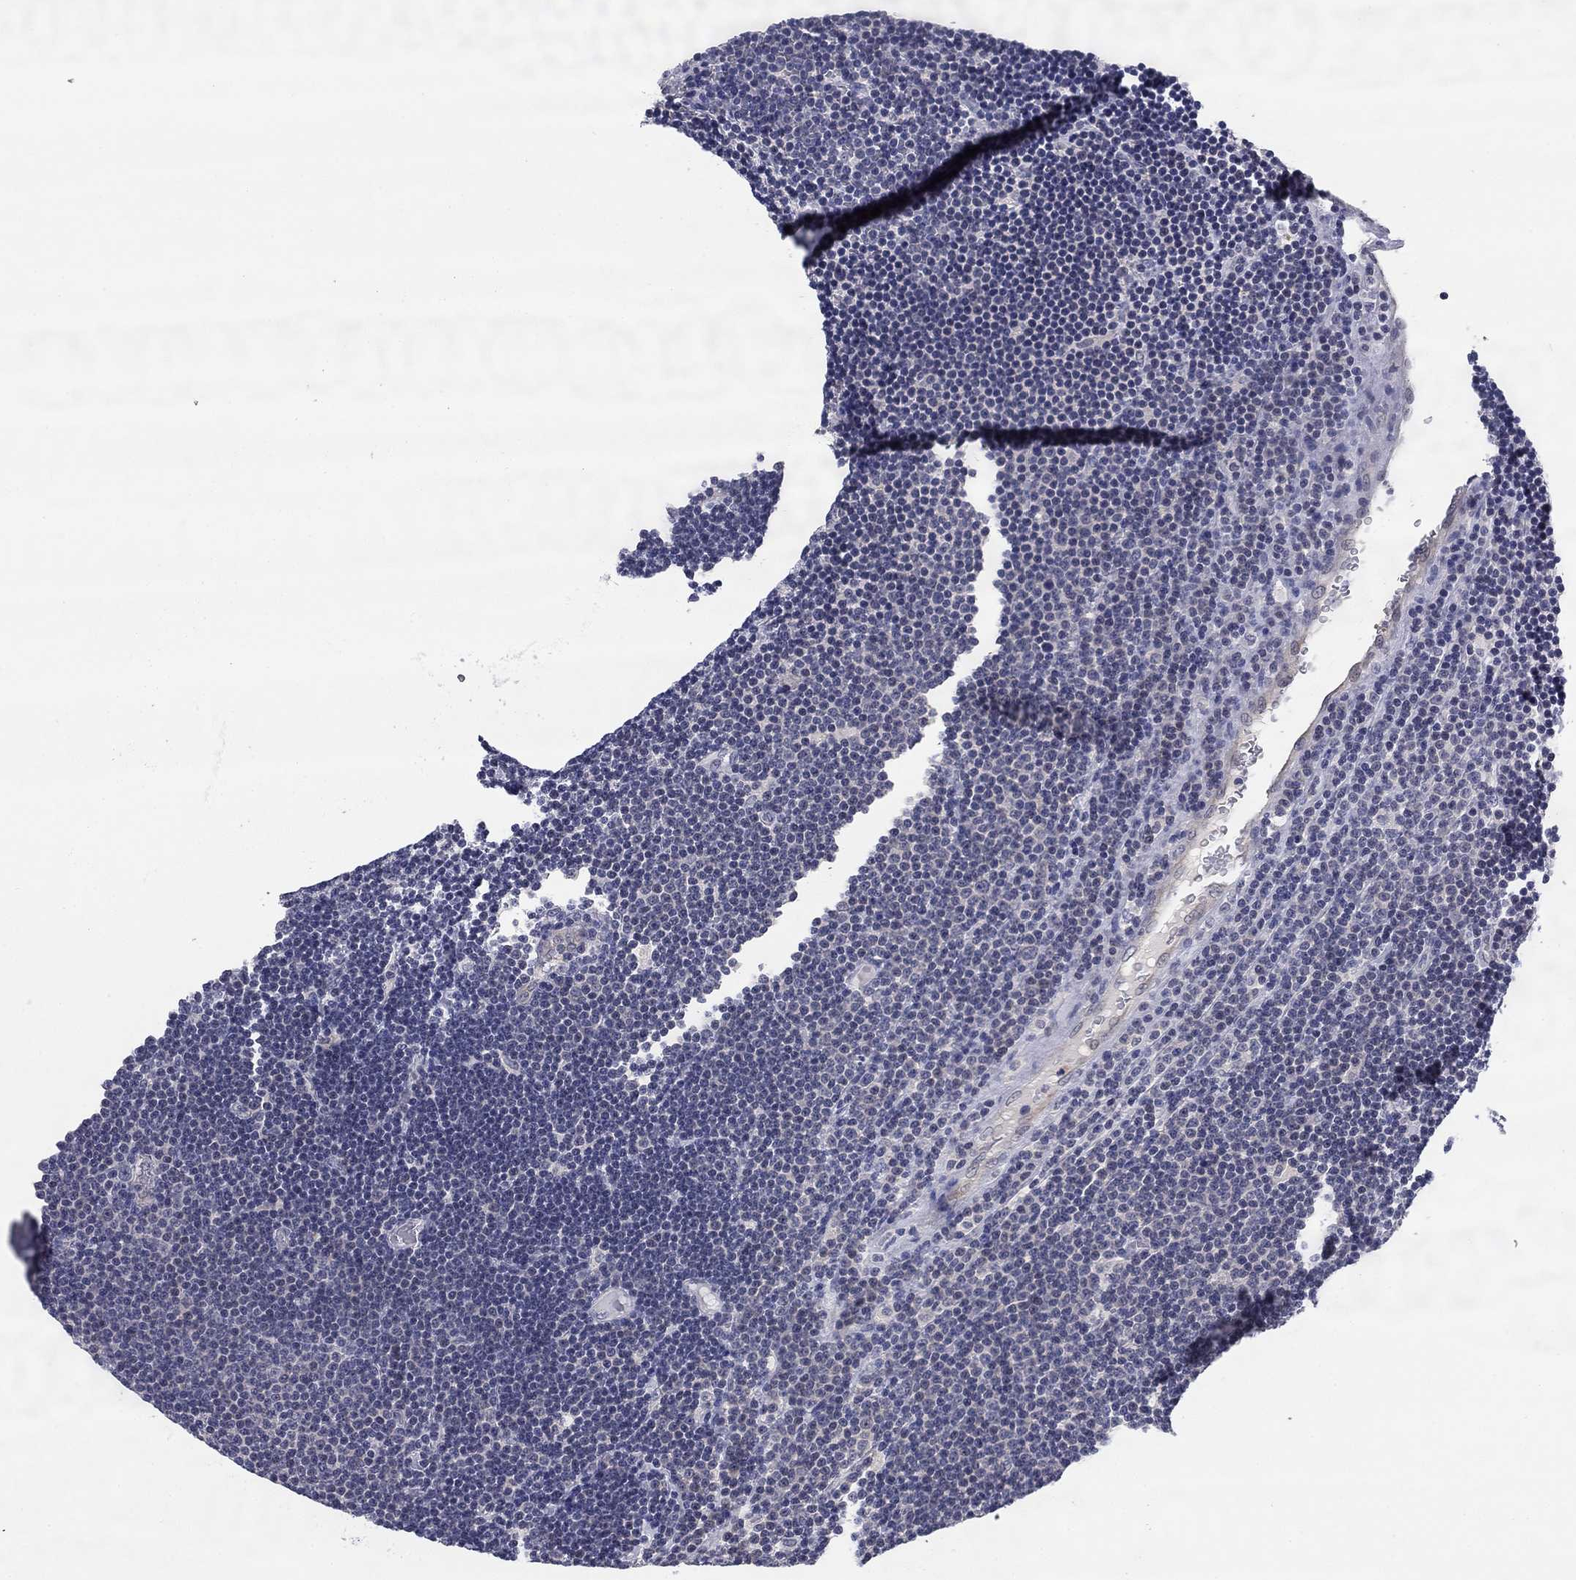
{"staining": {"intensity": "negative", "quantity": "none", "location": "none"}, "tissue": "lymphoma", "cell_type": "Tumor cells", "image_type": "cancer", "snomed": [{"axis": "morphology", "description": "Malignant lymphoma, non-Hodgkin's type, Low grade"}, {"axis": "topography", "description": "Brain"}], "caption": "The photomicrograph reveals no staining of tumor cells in malignant lymphoma, non-Hodgkin's type (low-grade).", "gene": "REXO5", "patient": {"sex": "female", "age": 66}}